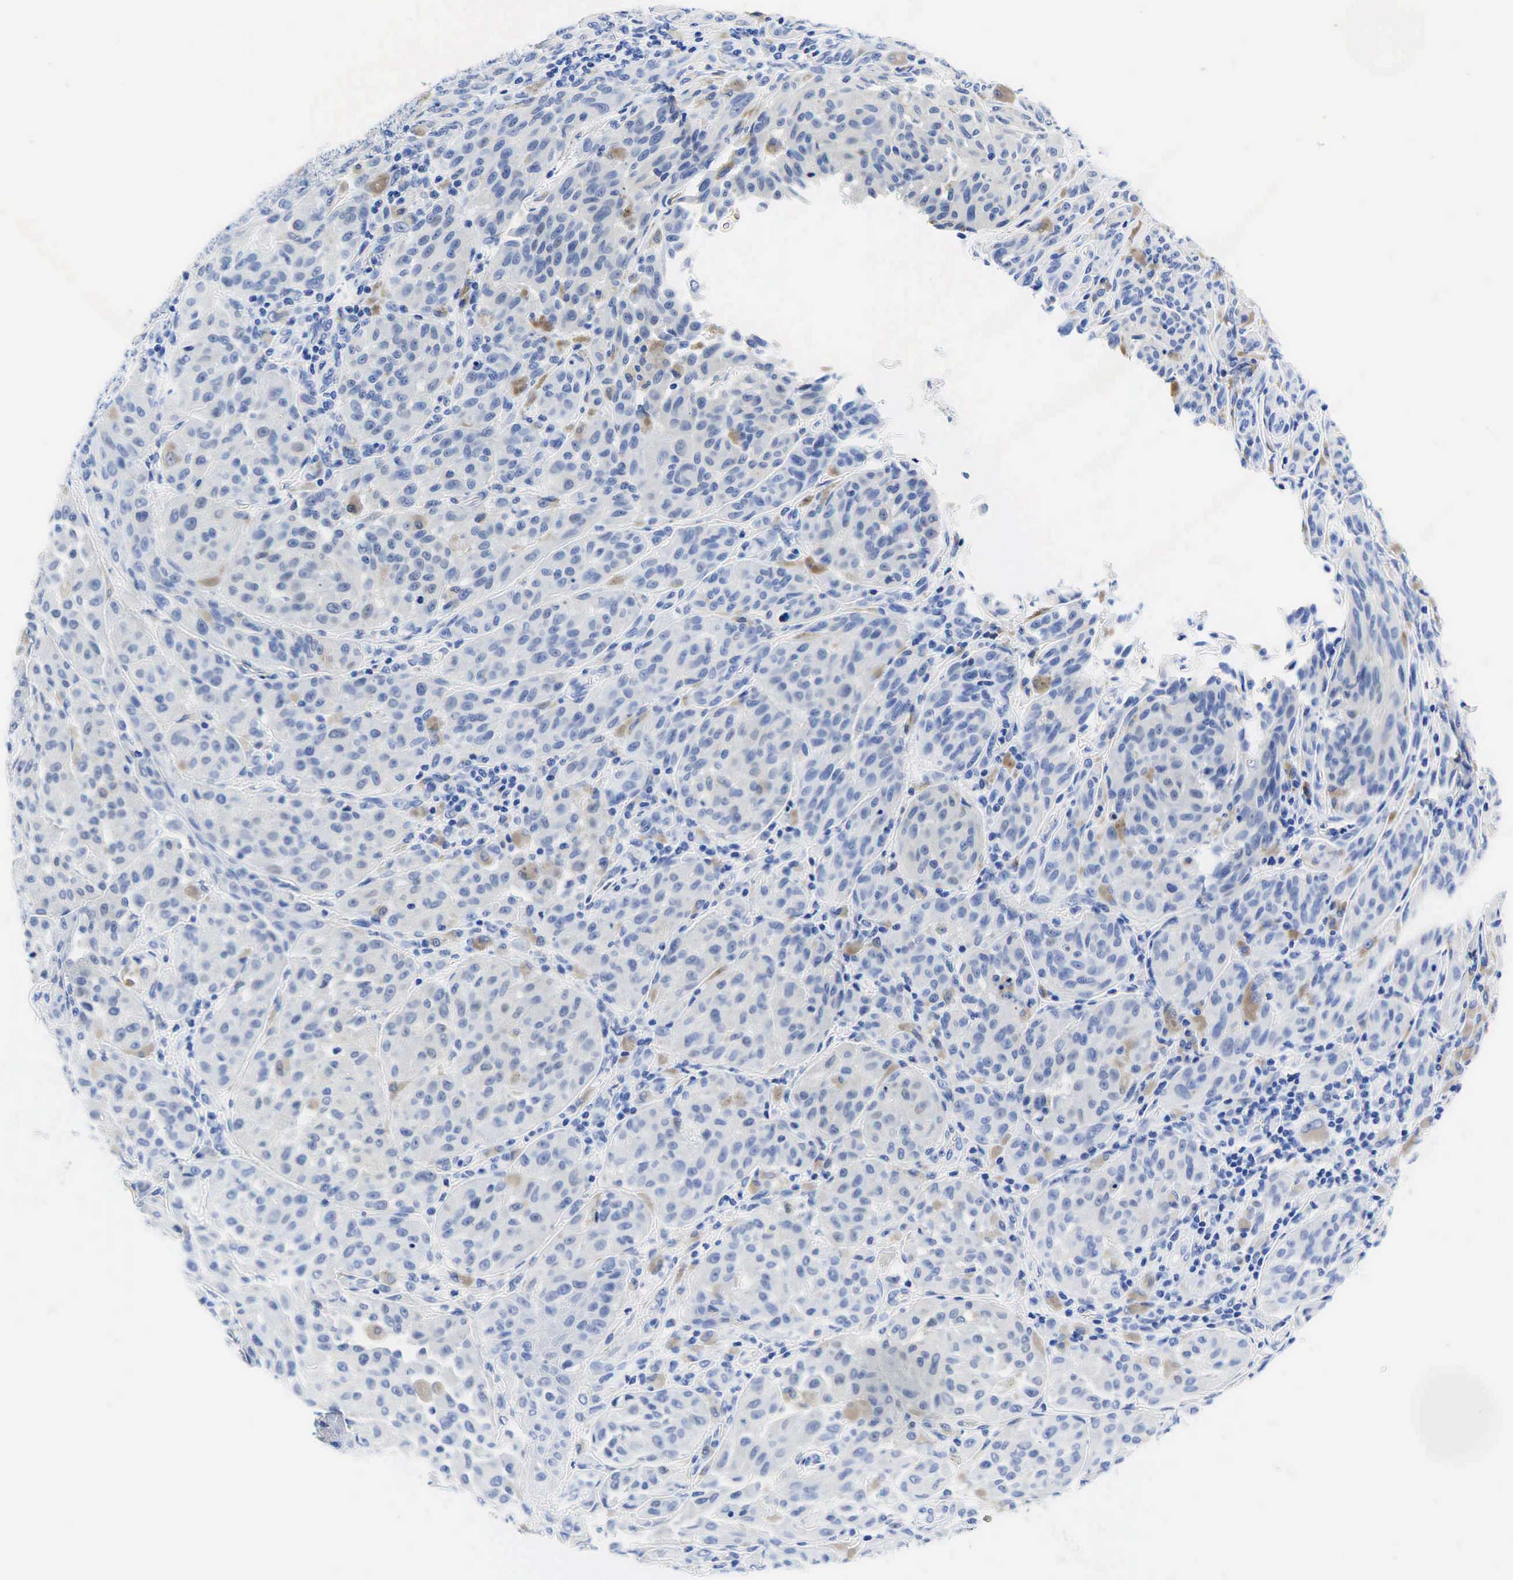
{"staining": {"intensity": "negative", "quantity": "none", "location": "none"}, "tissue": "melanoma", "cell_type": "Tumor cells", "image_type": "cancer", "snomed": [{"axis": "morphology", "description": "Malignant melanoma, NOS"}, {"axis": "topography", "description": "Skin"}], "caption": "This is an immunohistochemistry (IHC) histopathology image of human malignant melanoma. There is no positivity in tumor cells.", "gene": "KRT18", "patient": {"sex": "male", "age": 44}}